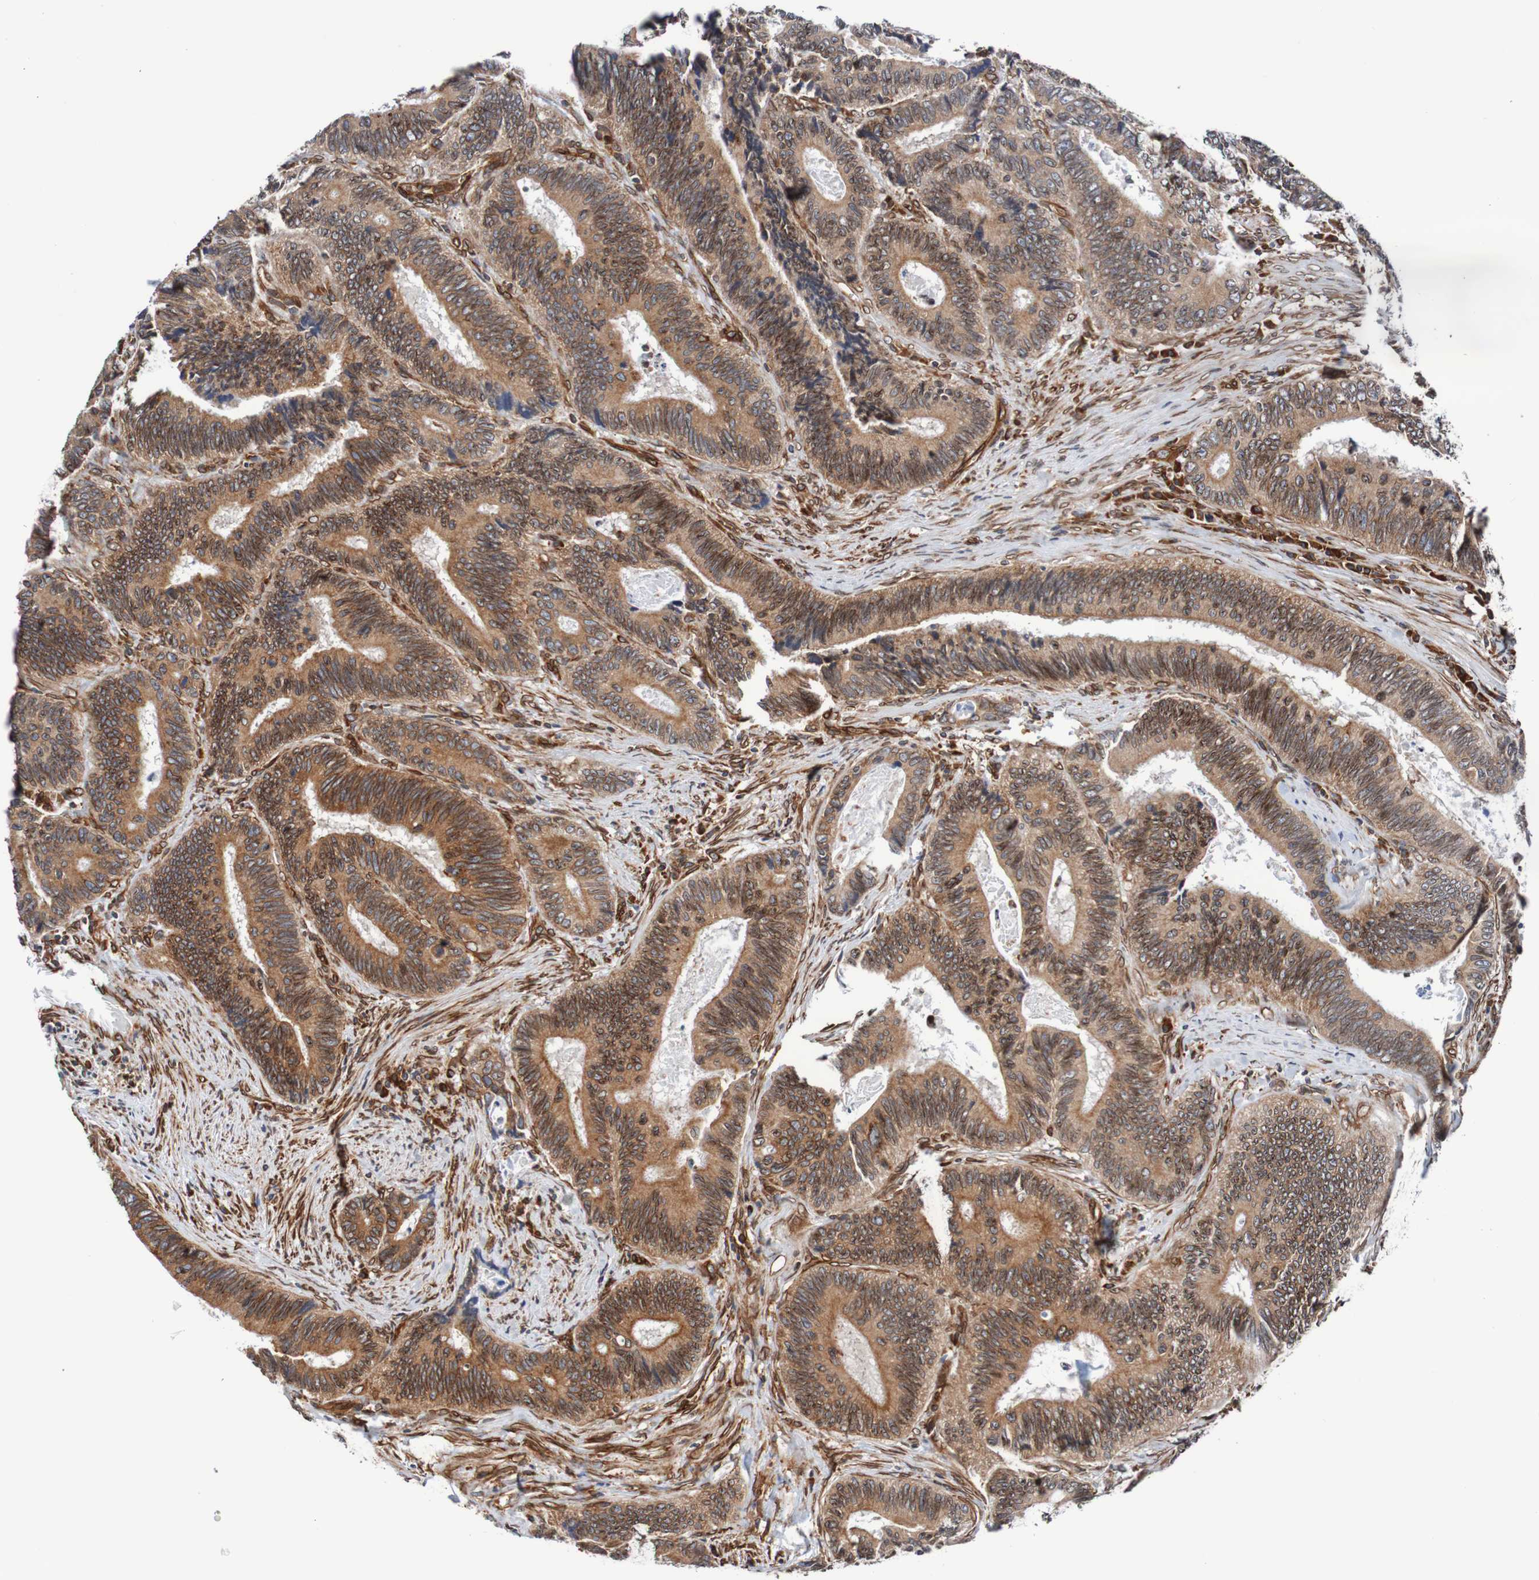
{"staining": {"intensity": "moderate", "quantity": ">75%", "location": "cytoplasmic/membranous,nuclear"}, "tissue": "colorectal cancer", "cell_type": "Tumor cells", "image_type": "cancer", "snomed": [{"axis": "morphology", "description": "Inflammation, NOS"}, {"axis": "morphology", "description": "Adenocarcinoma, NOS"}, {"axis": "topography", "description": "Colon"}], "caption": "Human colorectal cancer (adenocarcinoma) stained with a brown dye shows moderate cytoplasmic/membranous and nuclear positive positivity in approximately >75% of tumor cells.", "gene": "TMEM109", "patient": {"sex": "male", "age": 72}}